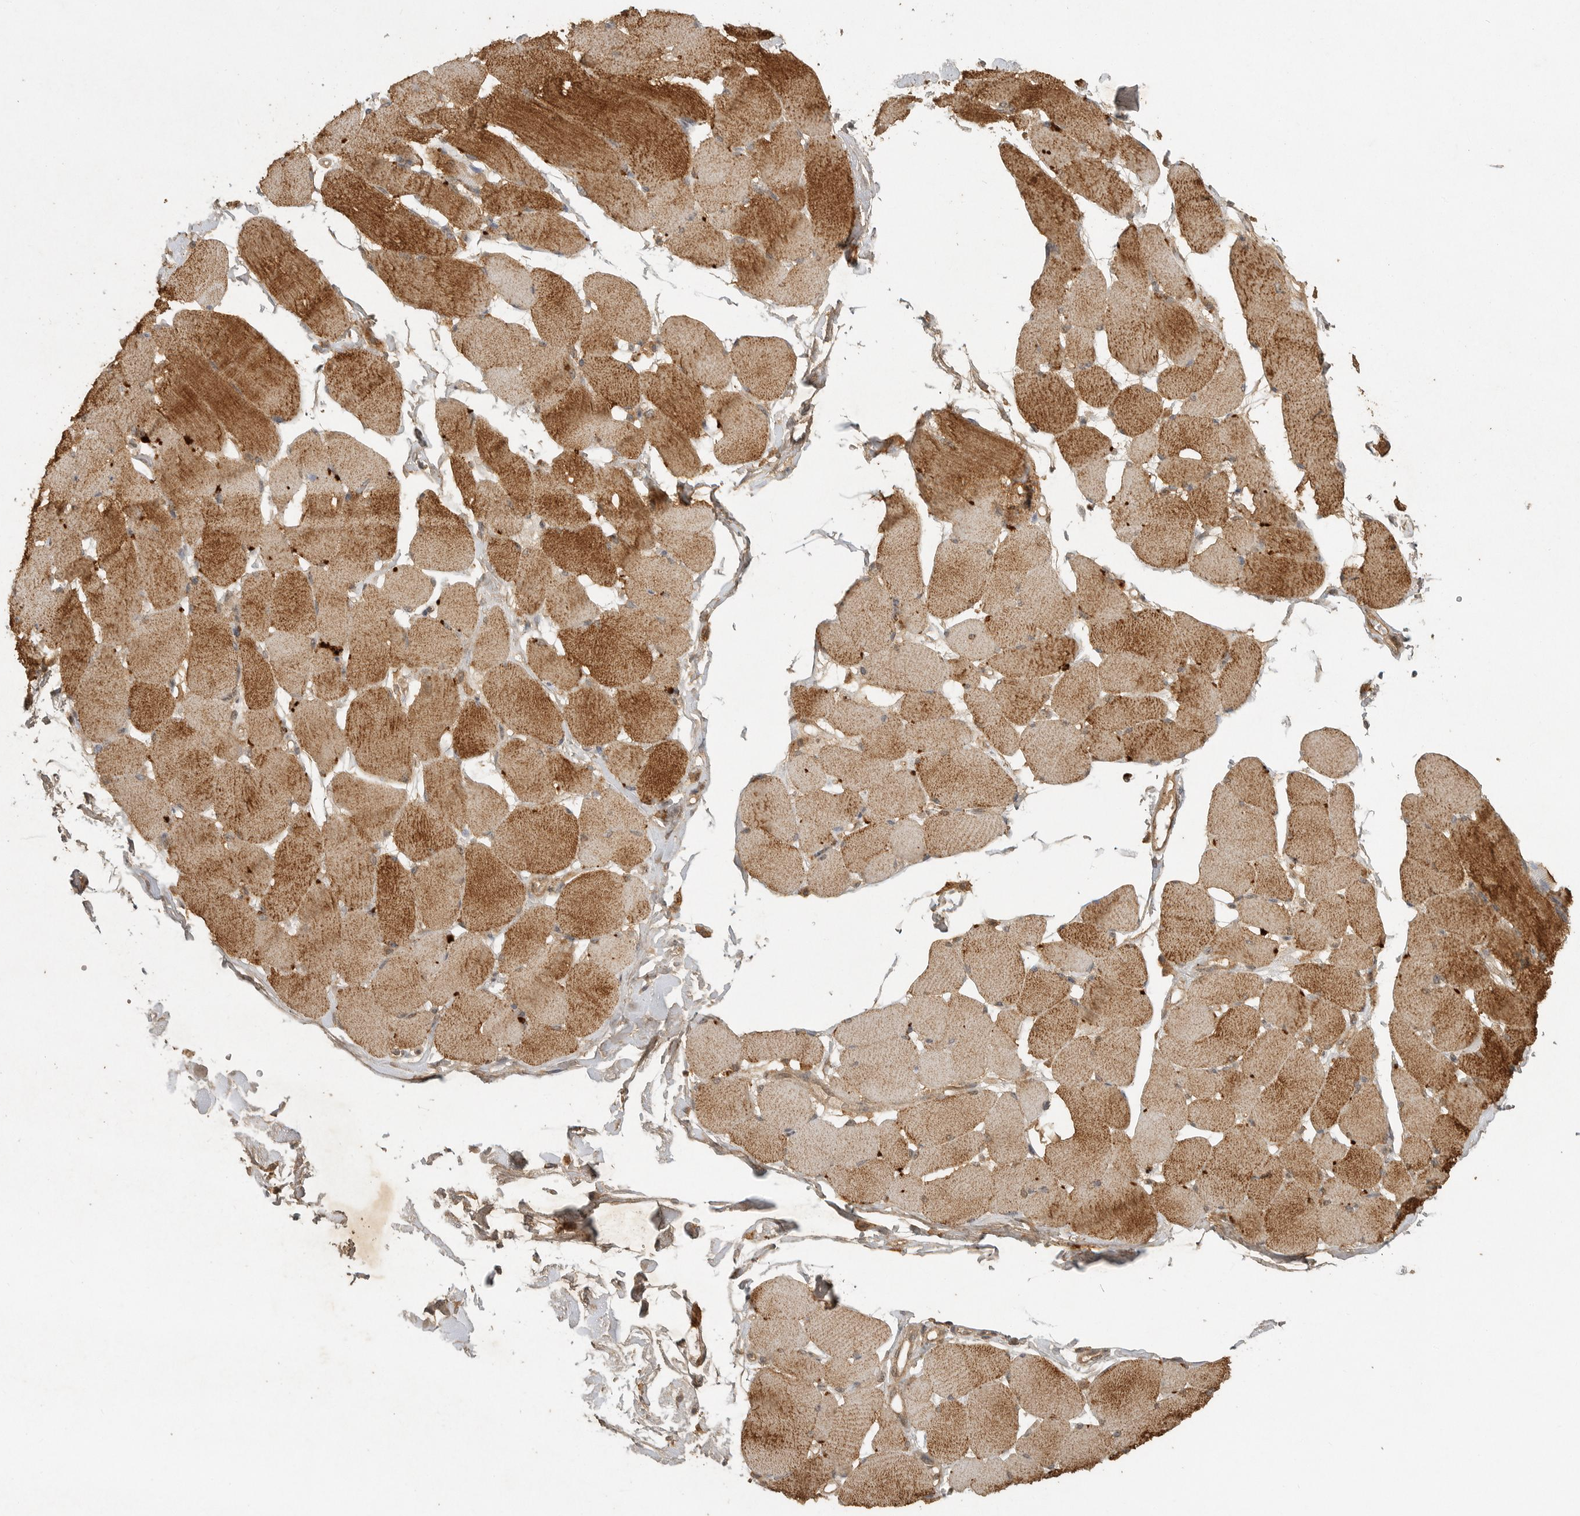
{"staining": {"intensity": "moderate", "quantity": ">75%", "location": "cytoplasmic/membranous"}, "tissue": "skeletal muscle", "cell_type": "Myocytes", "image_type": "normal", "snomed": [{"axis": "morphology", "description": "Normal tissue, NOS"}, {"axis": "topography", "description": "Skin"}, {"axis": "topography", "description": "Skeletal muscle"}], "caption": "Immunohistochemical staining of normal human skeletal muscle shows >75% levels of moderate cytoplasmic/membranous protein staining in approximately >75% of myocytes. The protein of interest is shown in brown color, while the nuclei are stained blue.", "gene": "ICOSLG", "patient": {"sex": "male", "age": 83}}